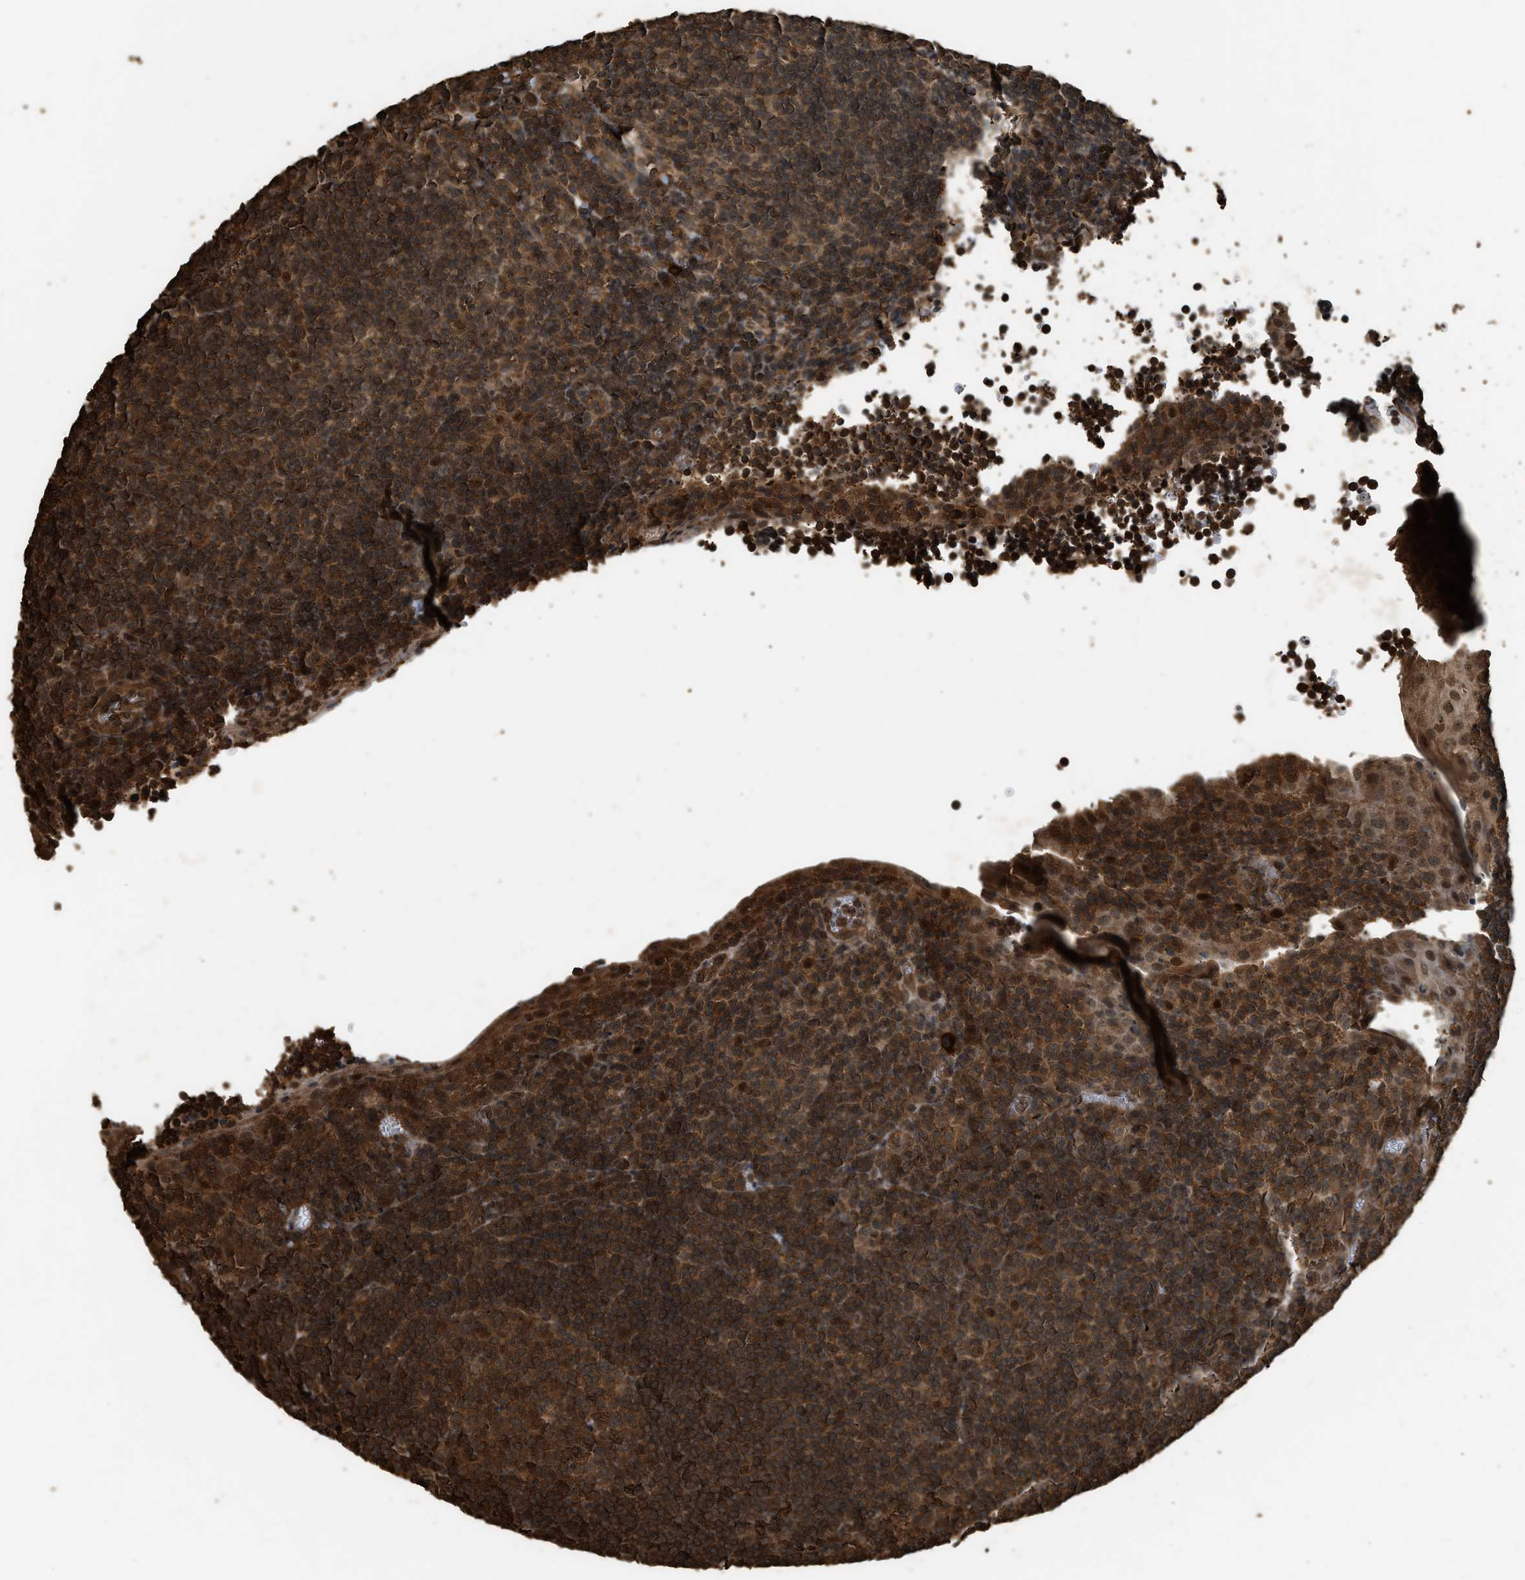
{"staining": {"intensity": "strong", "quantity": ">75%", "location": "cytoplasmic/membranous,nuclear"}, "tissue": "tonsil", "cell_type": "Germinal center cells", "image_type": "normal", "snomed": [{"axis": "morphology", "description": "Normal tissue, NOS"}, {"axis": "topography", "description": "Tonsil"}], "caption": "The micrograph displays staining of unremarkable tonsil, revealing strong cytoplasmic/membranous,nuclear protein staining (brown color) within germinal center cells.", "gene": "MYBL2", "patient": {"sex": "male", "age": 37}}